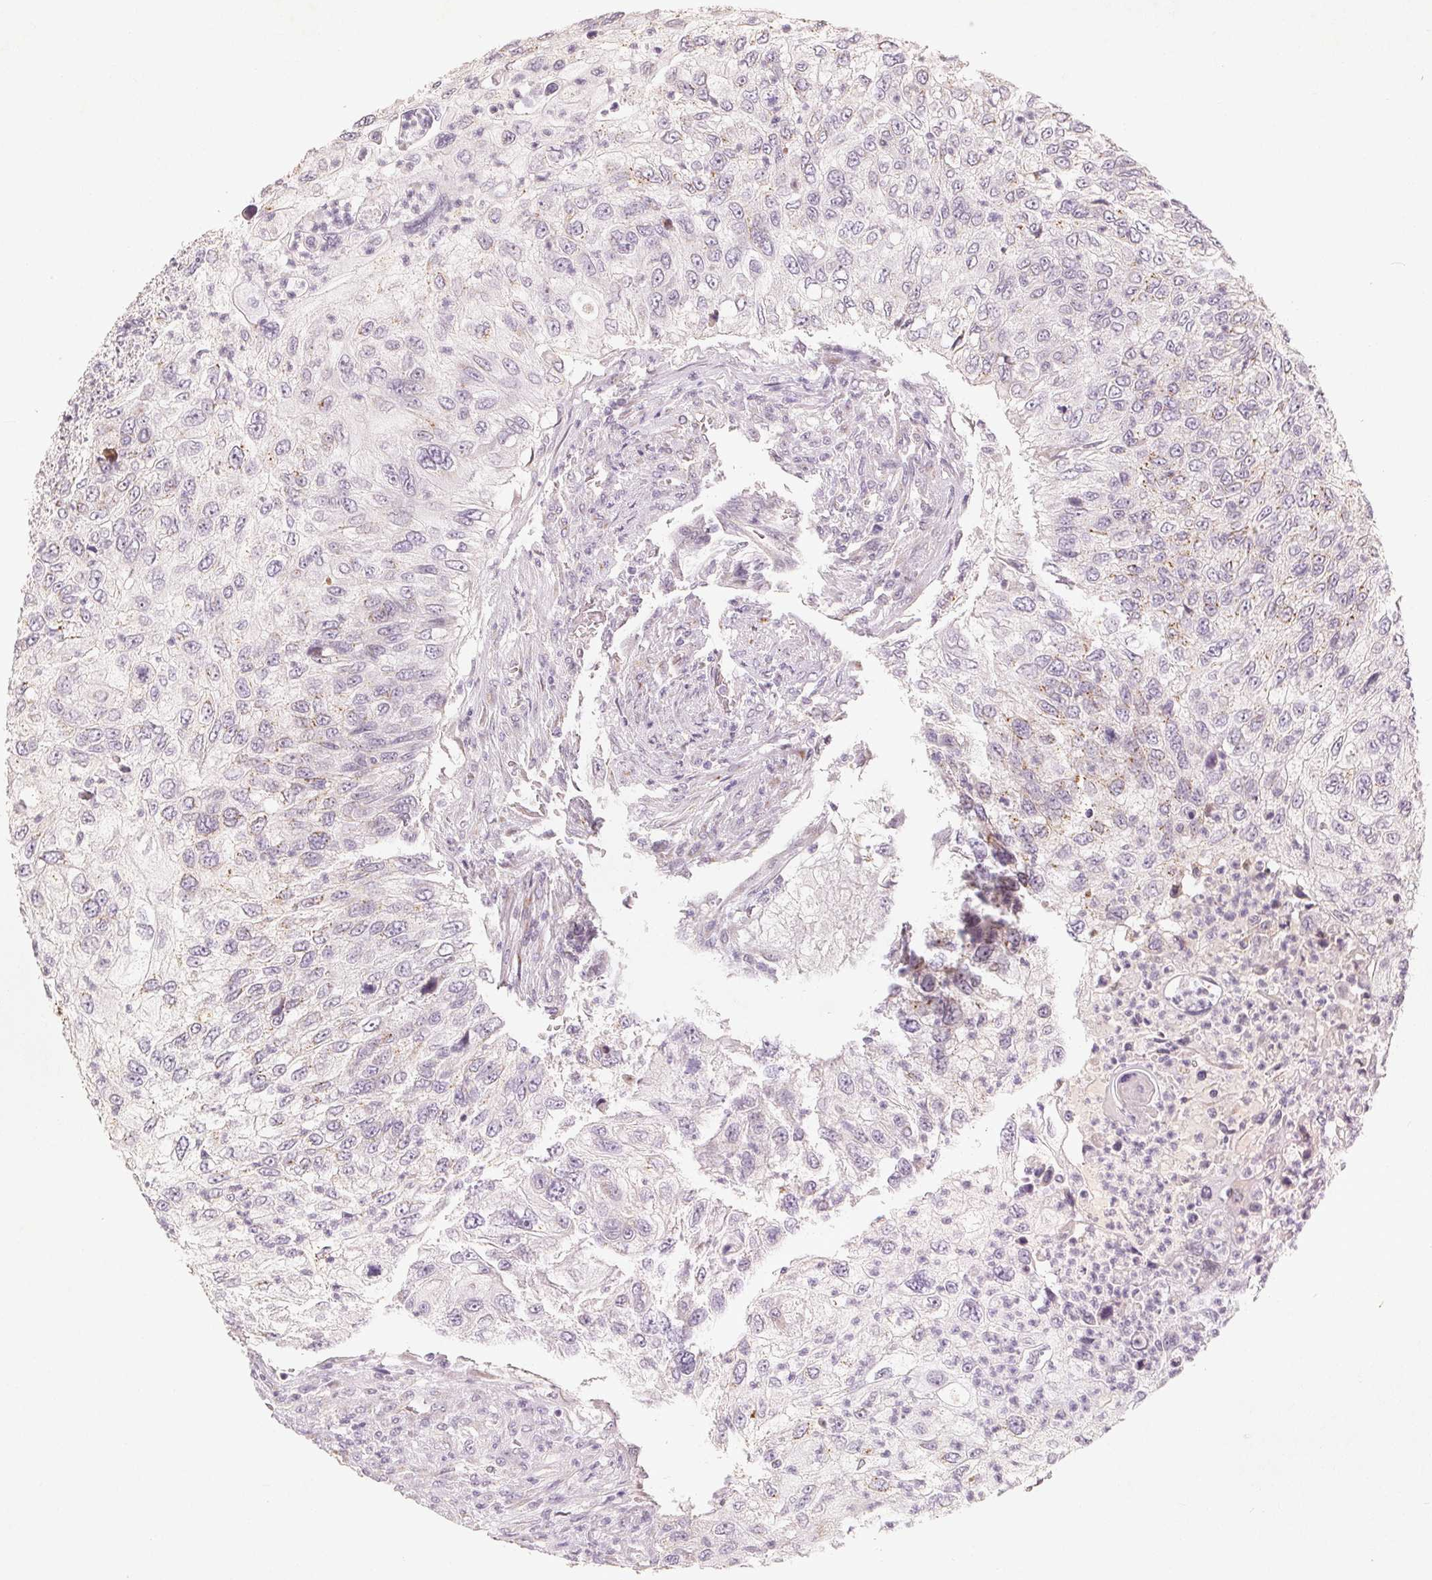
{"staining": {"intensity": "negative", "quantity": "none", "location": "none"}, "tissue": "urothelial cancer", "cell_type": "Tumor cells", "image_type": "cancer", "snomed": [{"axis": "morphology", "description": "Urothelial carcinoma, High grade"}, {"axis": "topography", "description": "Urinary bladder"}], "caption": "DAB (3,3'-diaminobenzidine) immunohistochemical staining of urothelial cancer exhibits no significant staining in tumor cells.", "gene": "TMSB15B", "patient": {"sex": "female", "age": 60}}